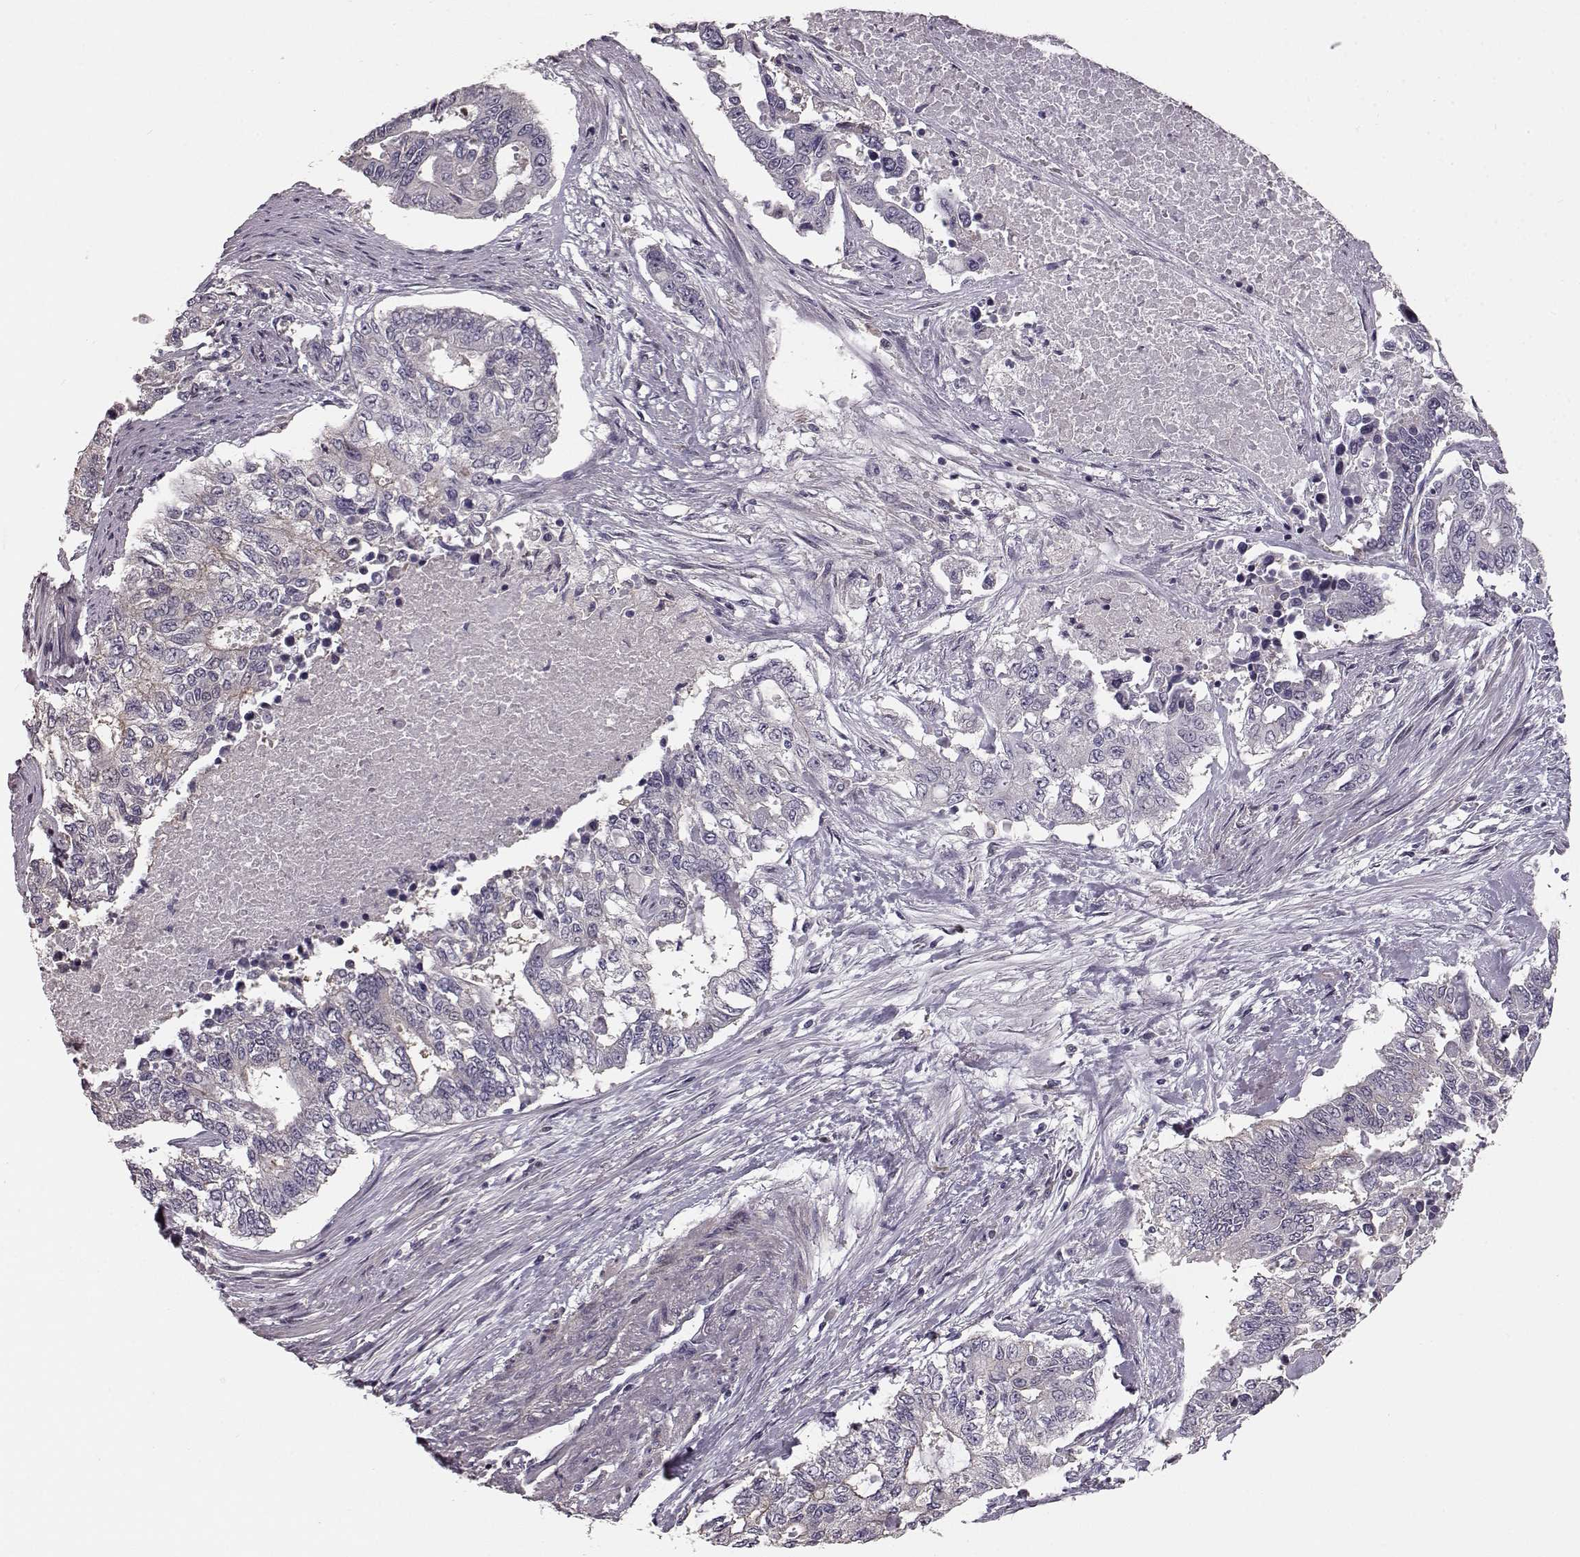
{"staining": {"intensity": "negative", "quantity": "none", "location": "none"}, "tissue": "endometrial cancer", "cell_type": "Tumor cells", "image_type": "cancer", "snomed": [{"axis": "morphology", "description": "Adenocarcinoma, NOS"}, {"axis": "topography", "description": "Uterus"}], "caption": "Tumor cells are negative for brown protein staining in endometrial adenocarcinoma. (DAB (3,3'-diaminobenzidine) immunohistochemistry, high magnification).", "gene": "GPR50", "patient": {"sex": "female", "age": 59}}